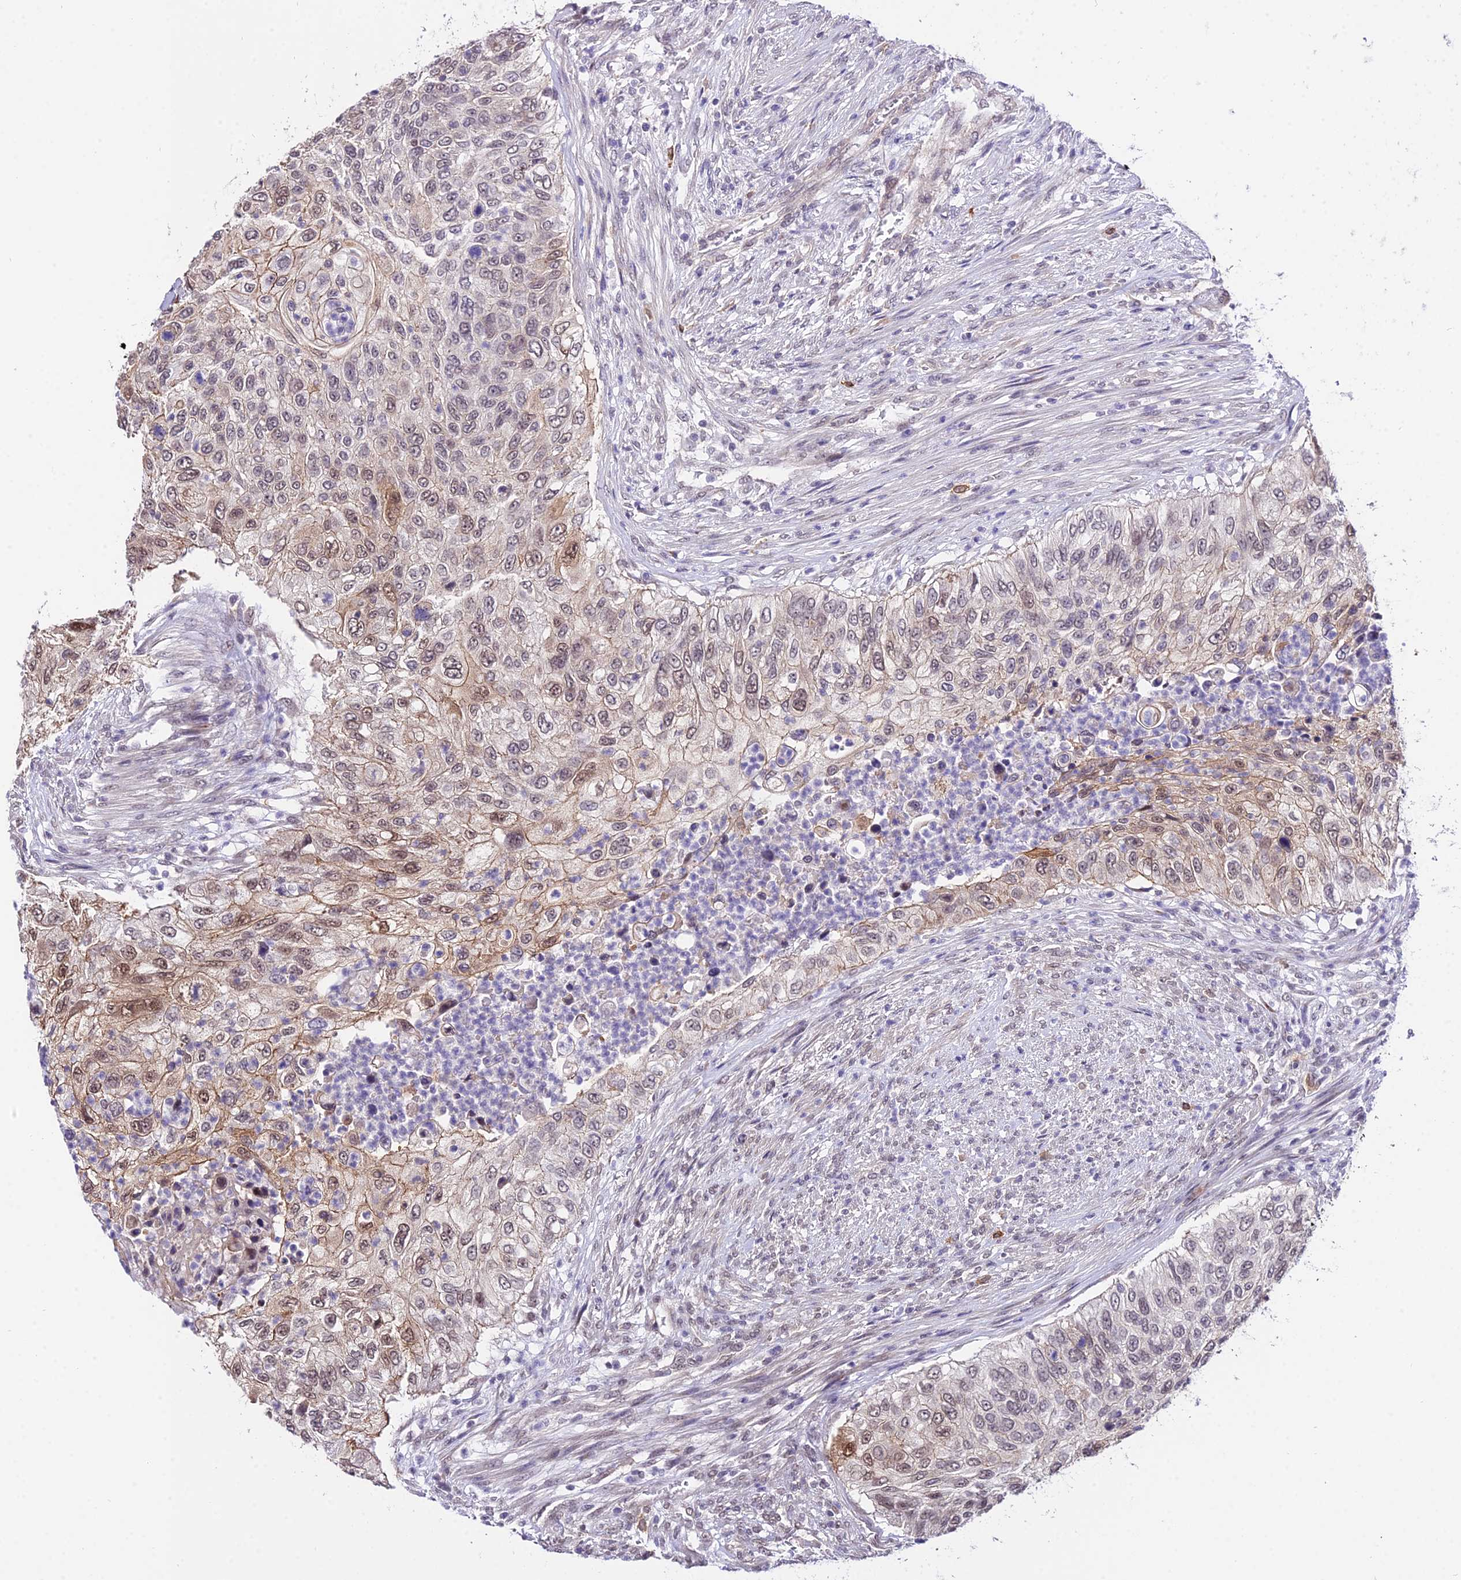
{"staining": {"intensity": "weak", "quantity": "25%-75%", "location": "cytoplasmic/membranous,nuclear"}, "tissue": "urothelial cancer", "cell_type": "Tumor cells", "image_type": "cancer", "snomed": [{"axis": "morphology", "description": "Urothelial carcinoma, High grade"}, {"axis": "topography", "description": "Urinary bladder"}], "caption": "Brown immunohistochemical staining in human high-grade urothelial carcinoma exhibits weak cytoplasmic/membranous and nuclear expression in approximately 25%-75% of tumor cells.", "gene": "POLR2I", "patient": {"sex": "female", "age": 60}}